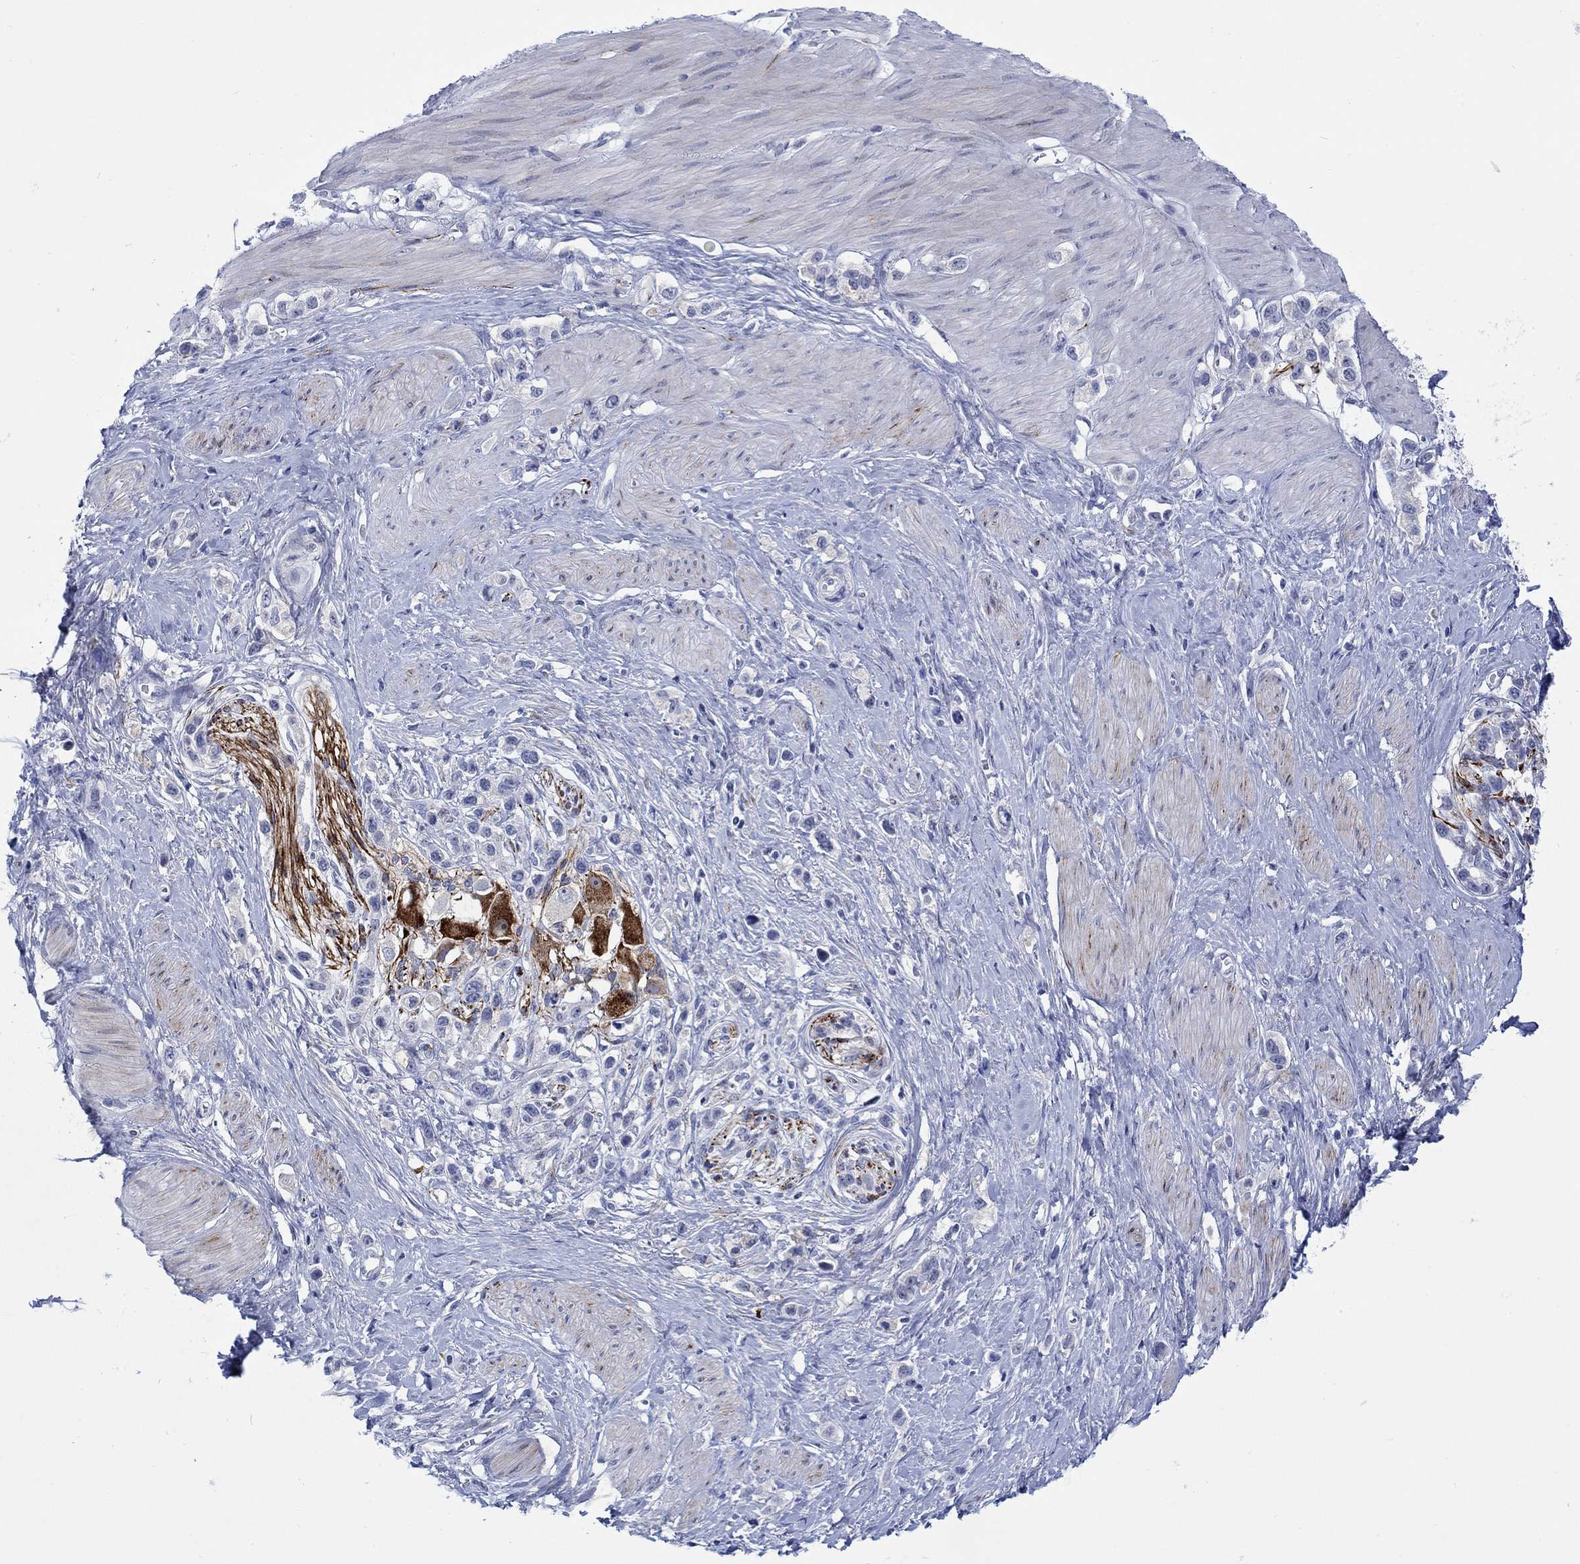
{"staining": {"intensity": "negative", "quantity": "none", "location": "none"}, "tissue": "stomach cancer", "cell_type": "Tumor cells", "image_type": "cancer", "snomed": [{"axis": "morphology", "description": "Normal tissue, NOS"}, {"axis": "morphology", "description": "Adenocarcinoma, NOS"}, {"axis": "morphology", "description": "Adenocarcinoma, High grade"}, {"axis": "topography", "description": "Stomach, upper"}, {"axis": "topography", "description": "Stomach"}], "caption": "Immunohistochemistry of human stomach adenocarcinoma (high-grade) demonstrates no staining in tumor cells. Nuclei are stained in blue.", "gene": "KSR2", "patient": {"sex": "female", "age": 65}}